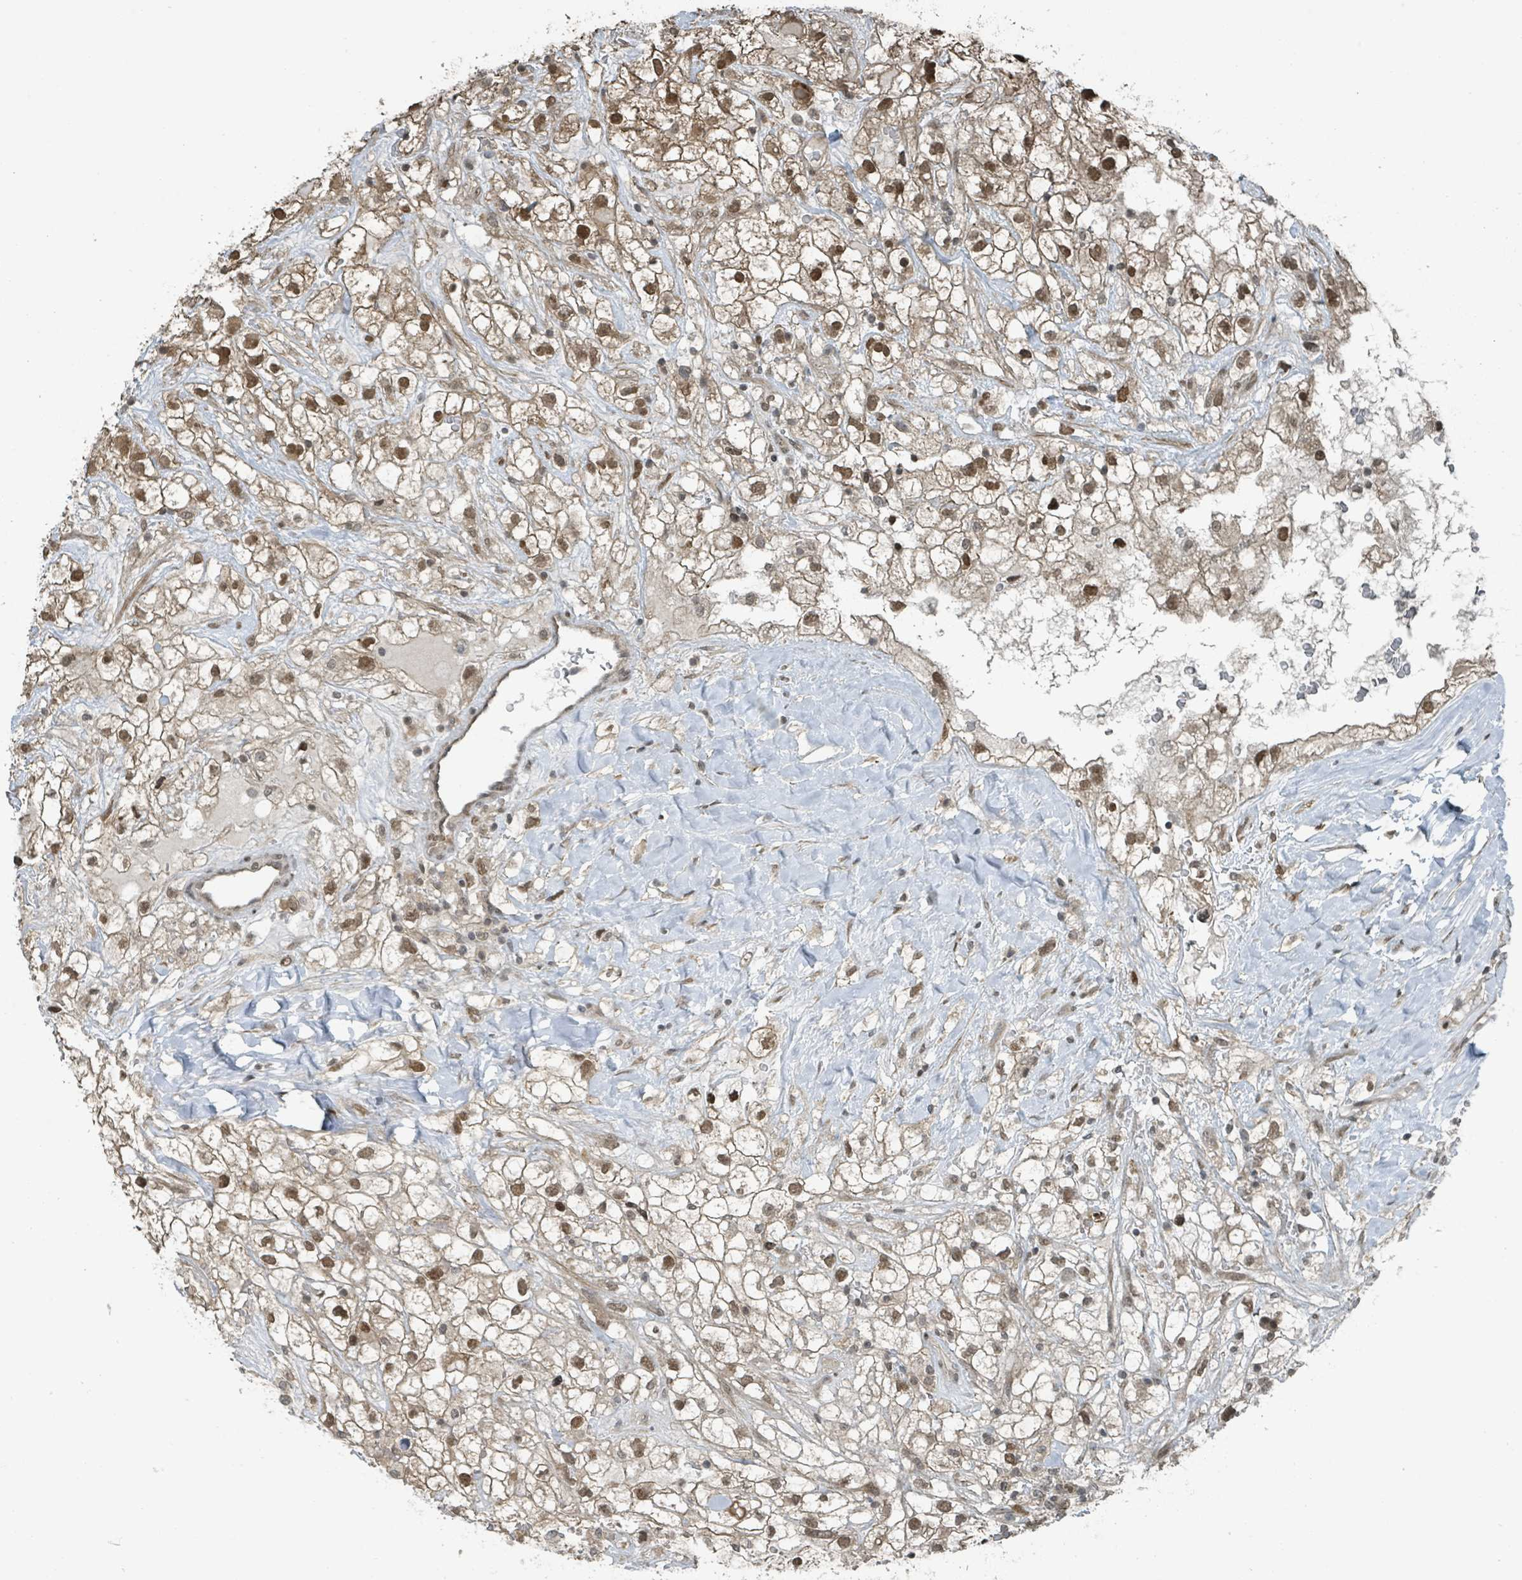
{"staining": {"intensity": "moderate", "quantity": ">75%", "location": "cytoplasmic/membranous,nuclear"}, "tissue": "renal cancer", "cell_type": "Tumor cells", "image_type": "cancer", "snomed": [{"axis": "morphology", "description": "Adenocarcinoma, NOS"}, {"axis": "topography", "description": "Kidney"}], "caption": "This is a histology image of IHC staining of adenocarcinoma (renal), which shows moderate expression in the cytoplasmic/membranous and nuclear of tumor cells.", "gene": "PHIP", "patient": {"sex": "male", "age": 59}}